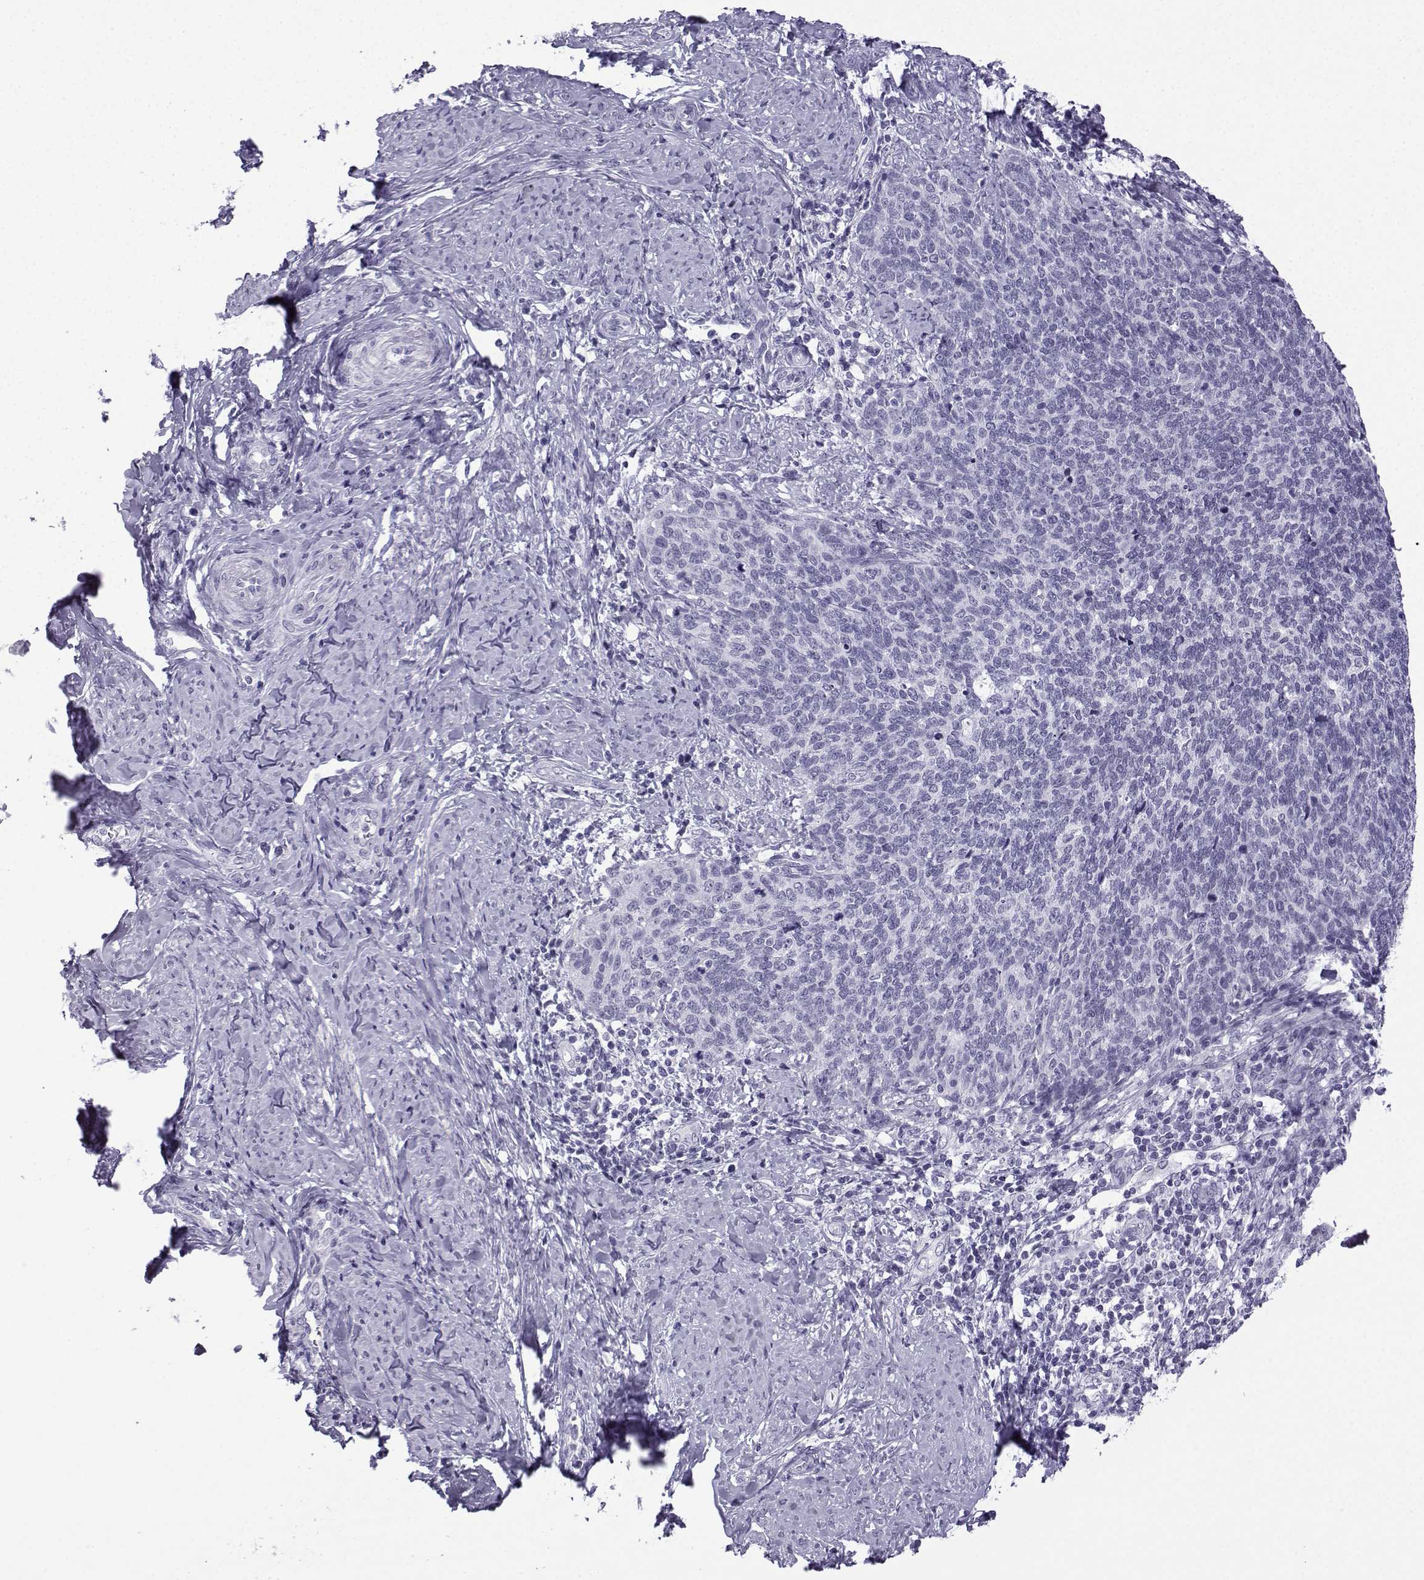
{"staining": {"intensity": "negative", "quantity": "none", "location": "none"}, "tissue": "cervical cancer", "cell_type": "Tumor cells", "image_type": "cancer", "snomed": [{"axis": "morphology", "description": "Normal tissue, NOS"}, {"axis": "morphology", "description": "Squamous cell carcinoma, NOS"}, {"axis": "topography", "description": "Cervix"}], "caption": "Tumor cells are negative for protein expression in human cervical cancer (squamous cell carcinoma).", "gene": "MRGBP", "patient": {"sex": "female", "age": 39}}